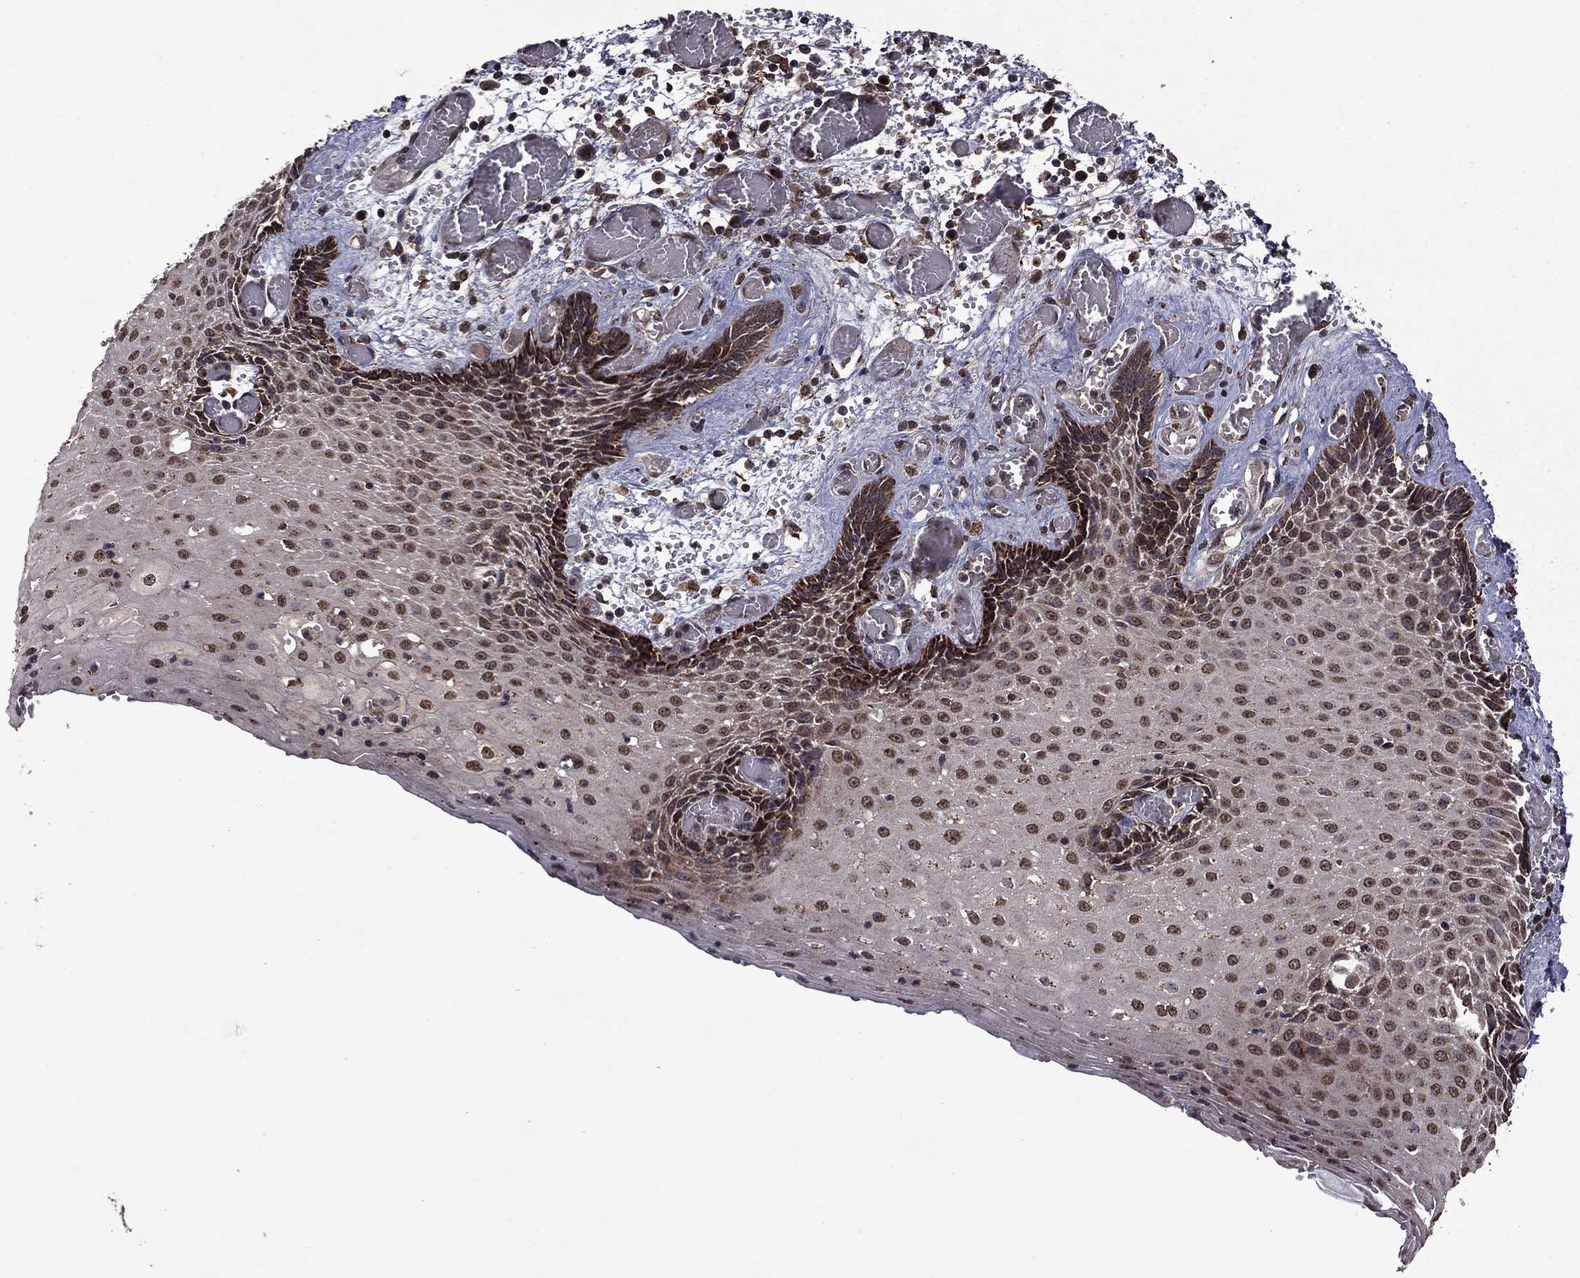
{"staining": {"intensity": "moderate", "quantity": ">75%", "location": "cytoplasmic/membranous"}, "tissue": "esophagus", "cell_type": "Squamous epithelial cells", "image_type": "normal", "snomed": [{"axis": "morphology", "description": "Normal tissue, NOS"}, {"axis": "topography", "description": "Esophagus"}], "caption": "Moderate cytoplasmic/membranous expression for a protein is identified in approximately >75% of squamous epithelial cells of unremarkable esophagus using immunohistochemistry.", "gene": "ITM2B", "patient": {"sex": "male", "age": 58}}